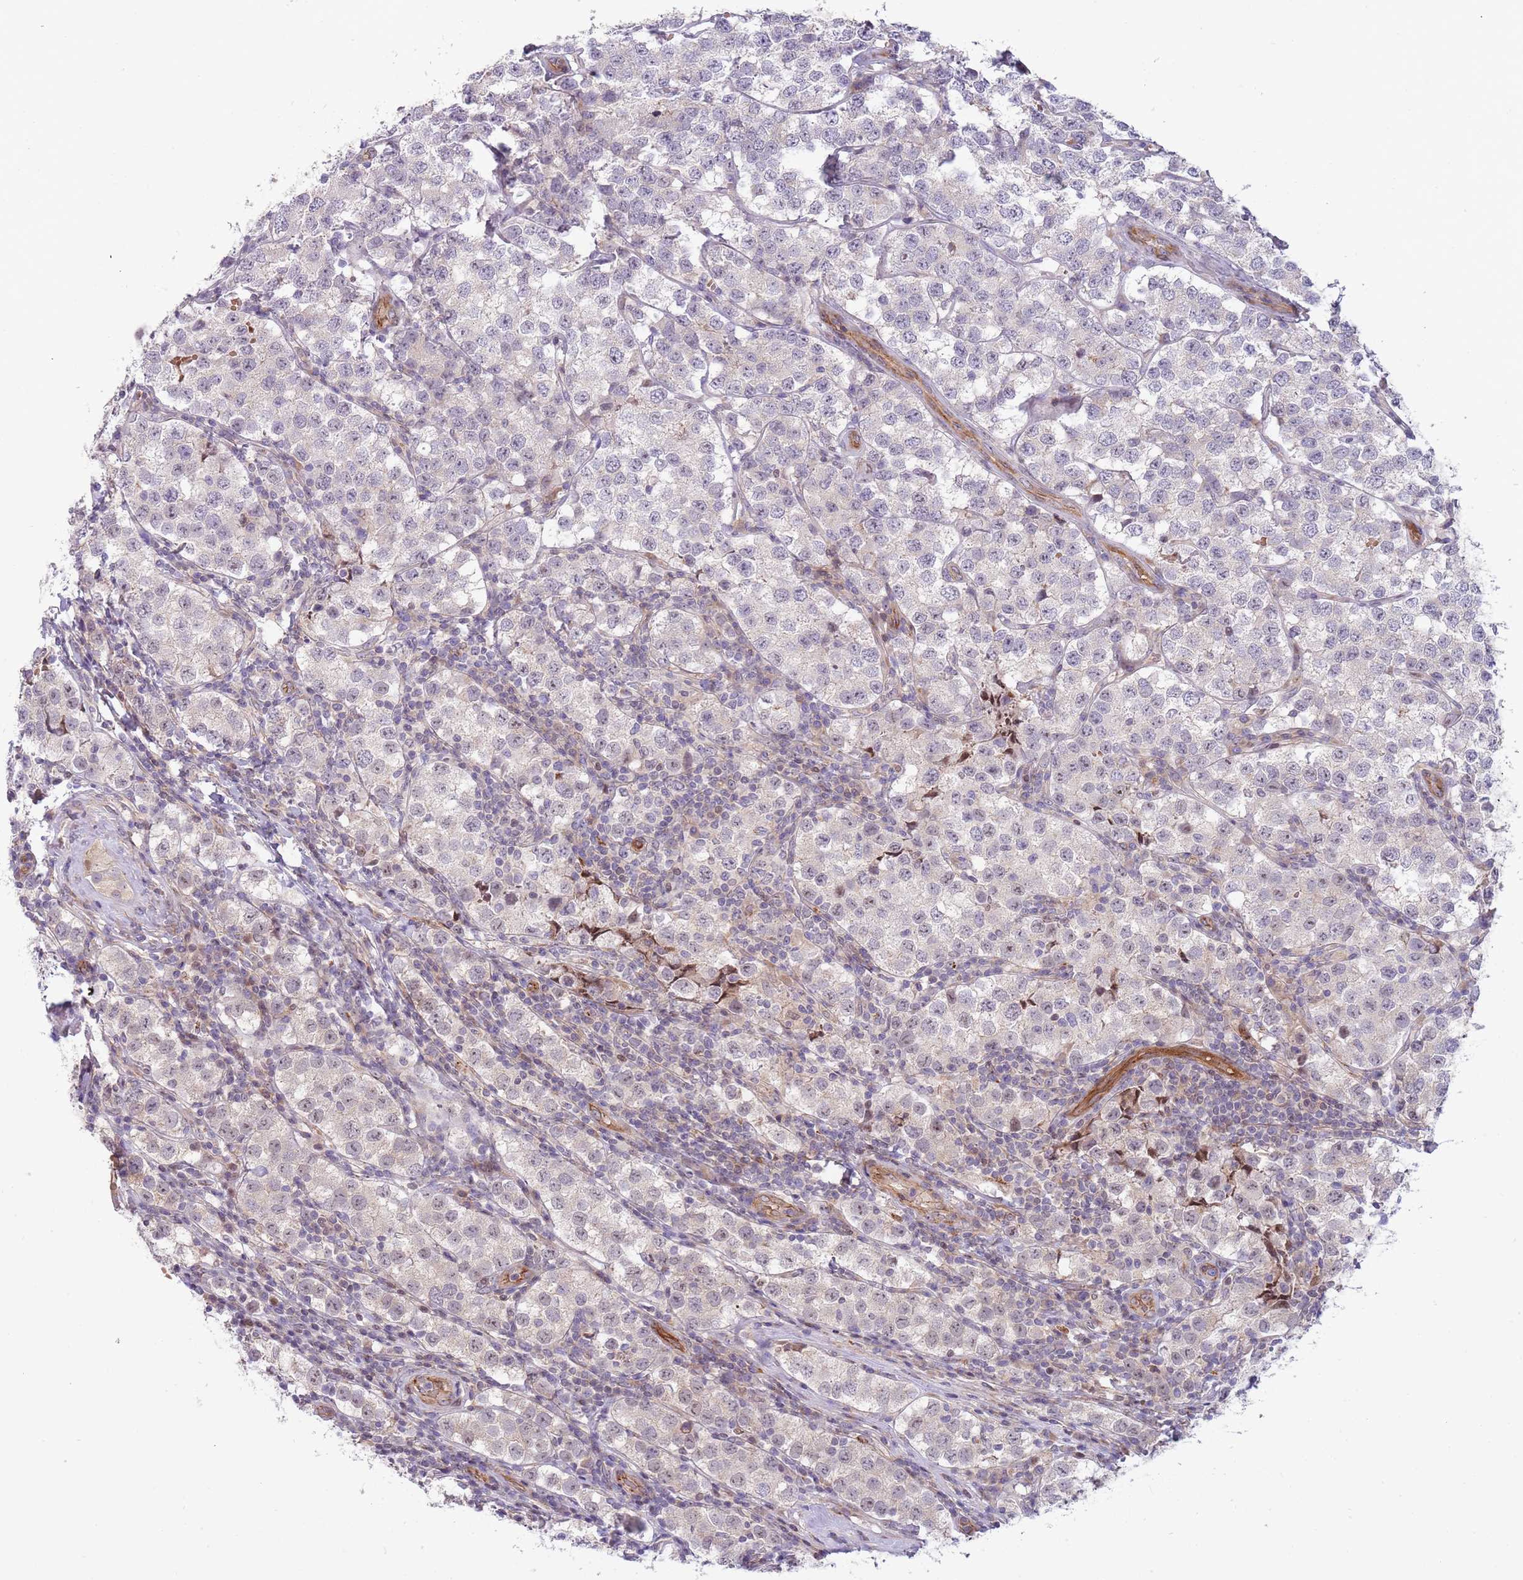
{"staining": {"intensity": "negative", "quantity": "none", "location": "none"}, "tissue": "testis cancer", "cell_type": "Tumor cells", "image_type": "cancer", "snomed": [{"axis": "morphology", "description": "Seminoma, NOS"}, {"axis": "topography", "description": "Testis"}], "caption": "Immunohistochemistry image of human testis cancer (seminoma) stained for a protein (brown), which shows no positivity in tumor cells.", "gene": "ITGB6", "patient": {"sex": "male", "age": 34}}